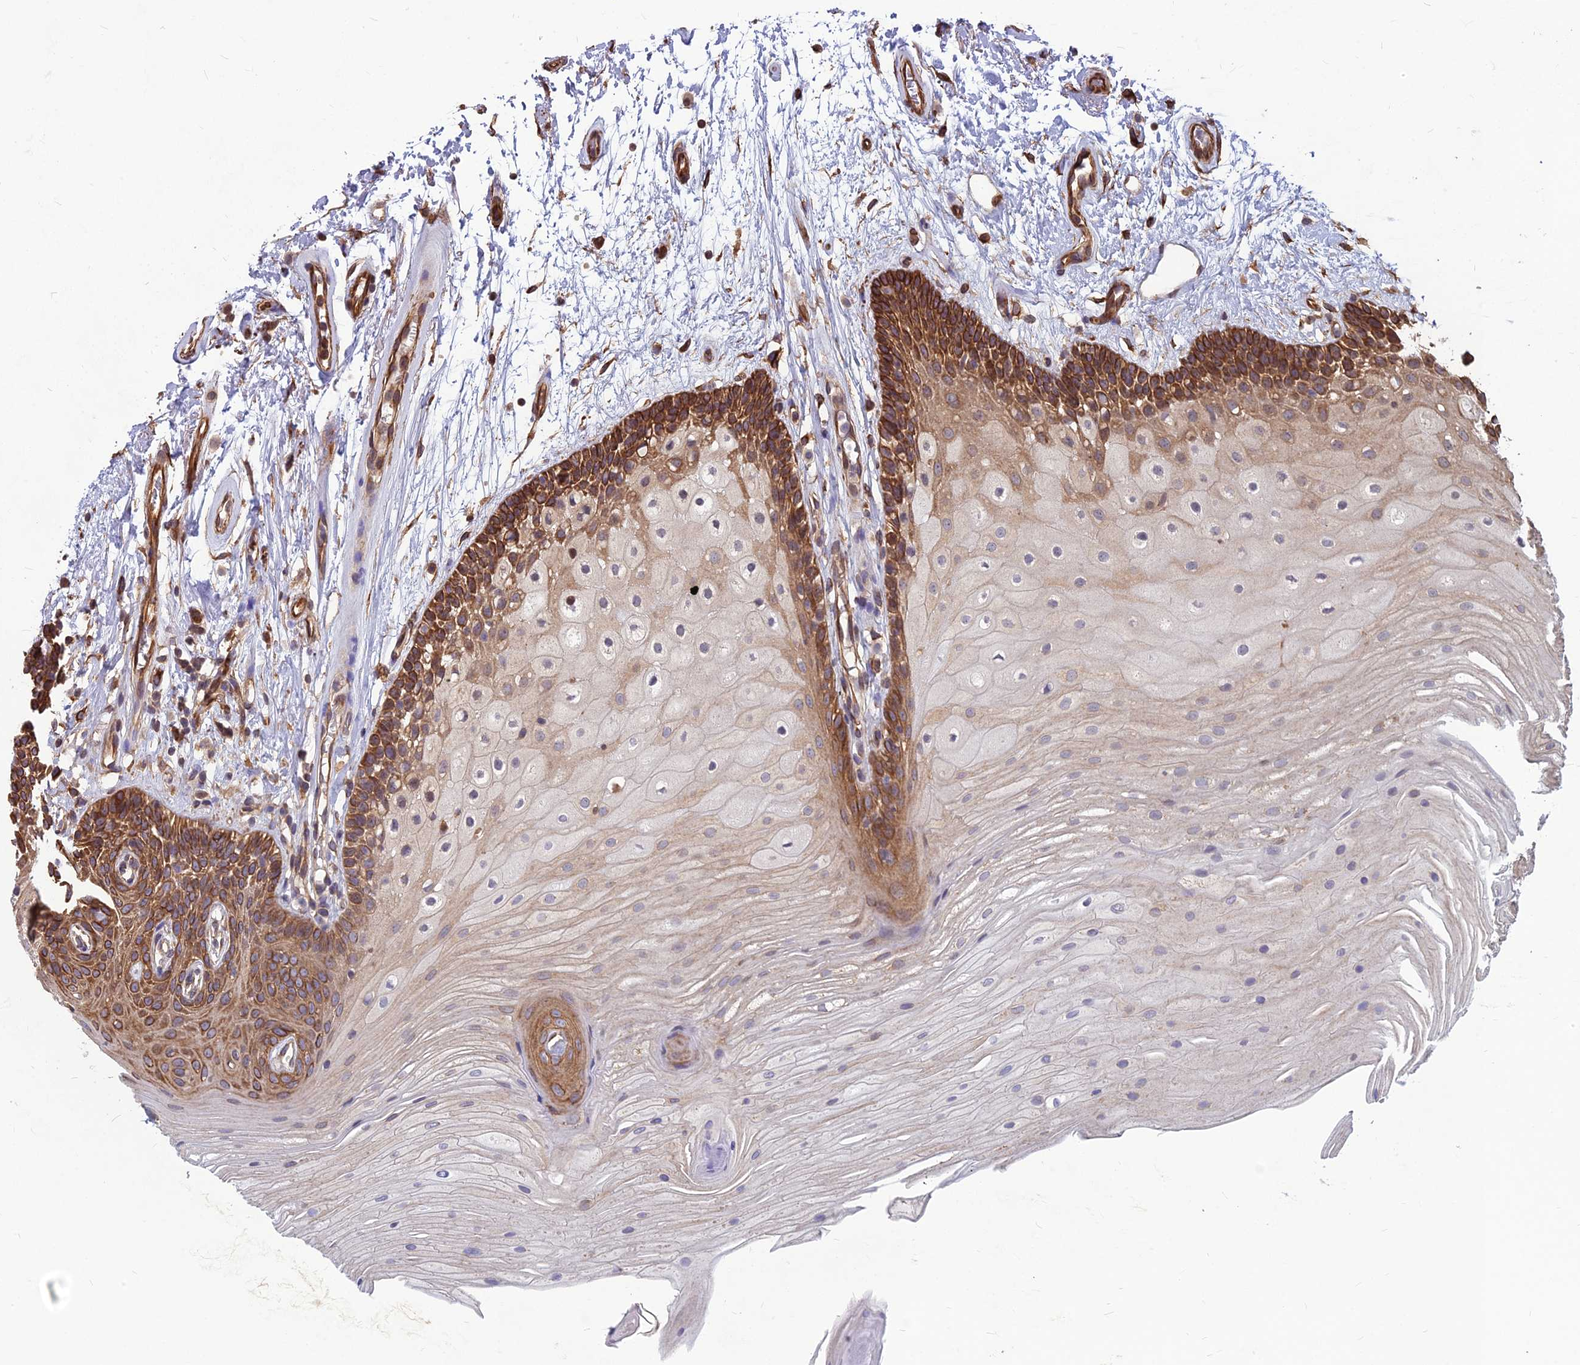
{"staining": {"intensity": "strong", "quantity": "25%-75%", "location": "cytoplasmic/membranous,nuclear"}, "tissue": "oral mucosa", "cell_type": "Squamous epithelial cells", "image_type": "normal", "snomed": [{"axis": "morphology", "description": "Normal tissue, NOS"}, {"axis": "topography", "description": "Oral tissue"}], "caption": "A high amount of strong cytoplasmic/membranous,nuclear expression is seen in approximately 25%-75% of squamous epithelial cells in benign oral mucosa.", "gene": "LSM6", "patient": {"sex": "female", "age": 80}}